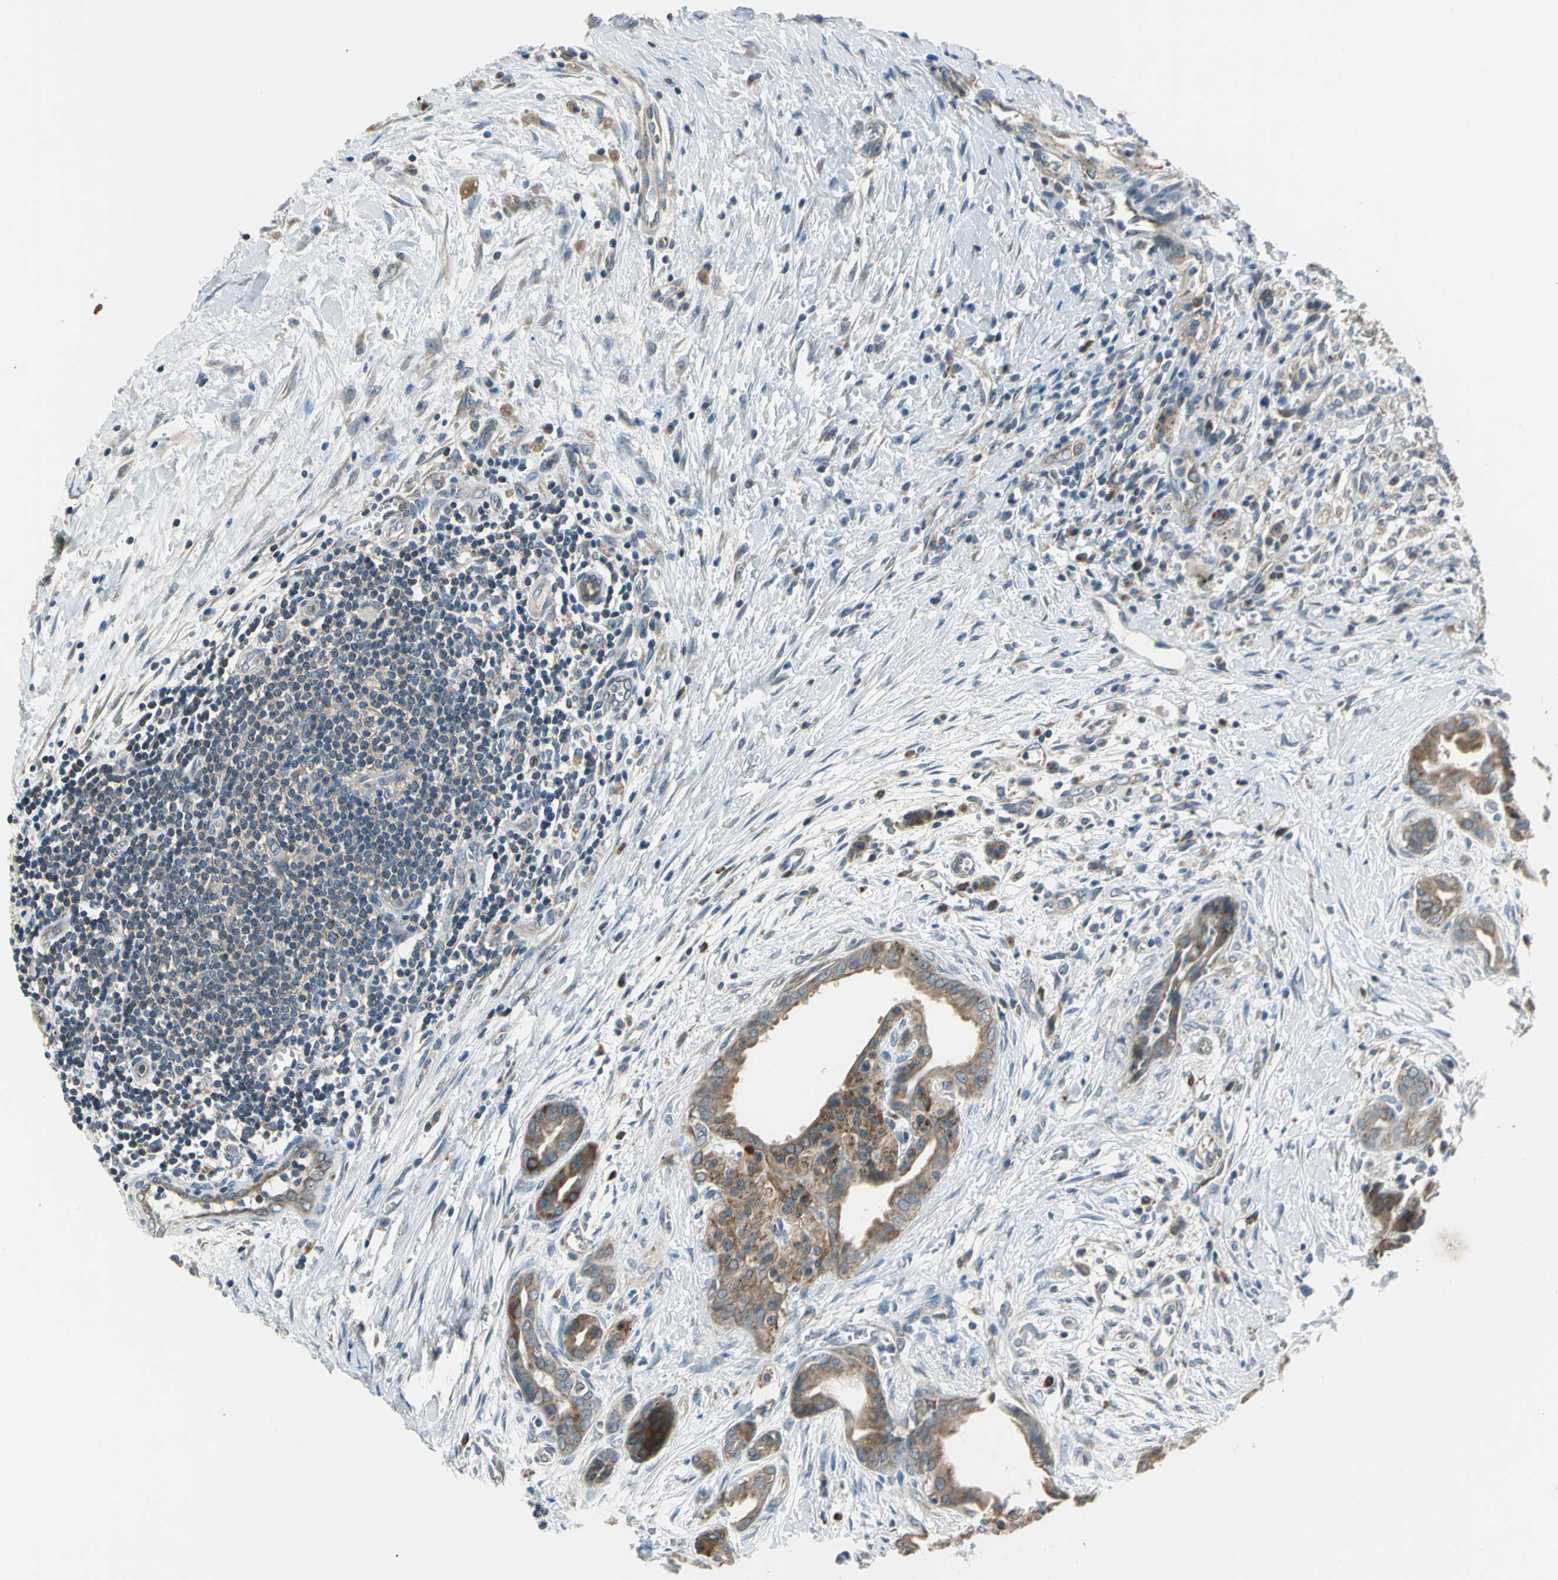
{"staining": {"intensity": "strong", "quantity": ">75%", "location": "cytoplasmic/membranous"}, "tissue": "pancreatic cancer", "cell_type": "Tumor cells", "image_type": "cancer", "snomed": [{"axis": "morphology", "description": "Adenocarcinoma, NOS"}, {"axis": "topography", "description": "Pancreas"}], "caption": "Pancreatic cancer (adenocarcinoma) was stained to show a protein in brown. There is high levels of strong cytoplasmic/membranous expression in approximately >75% of tumor cells. Nuclei are stained in blue.", "gene": "TRAK1", "patient": {"sex": "male", "age": 59}}